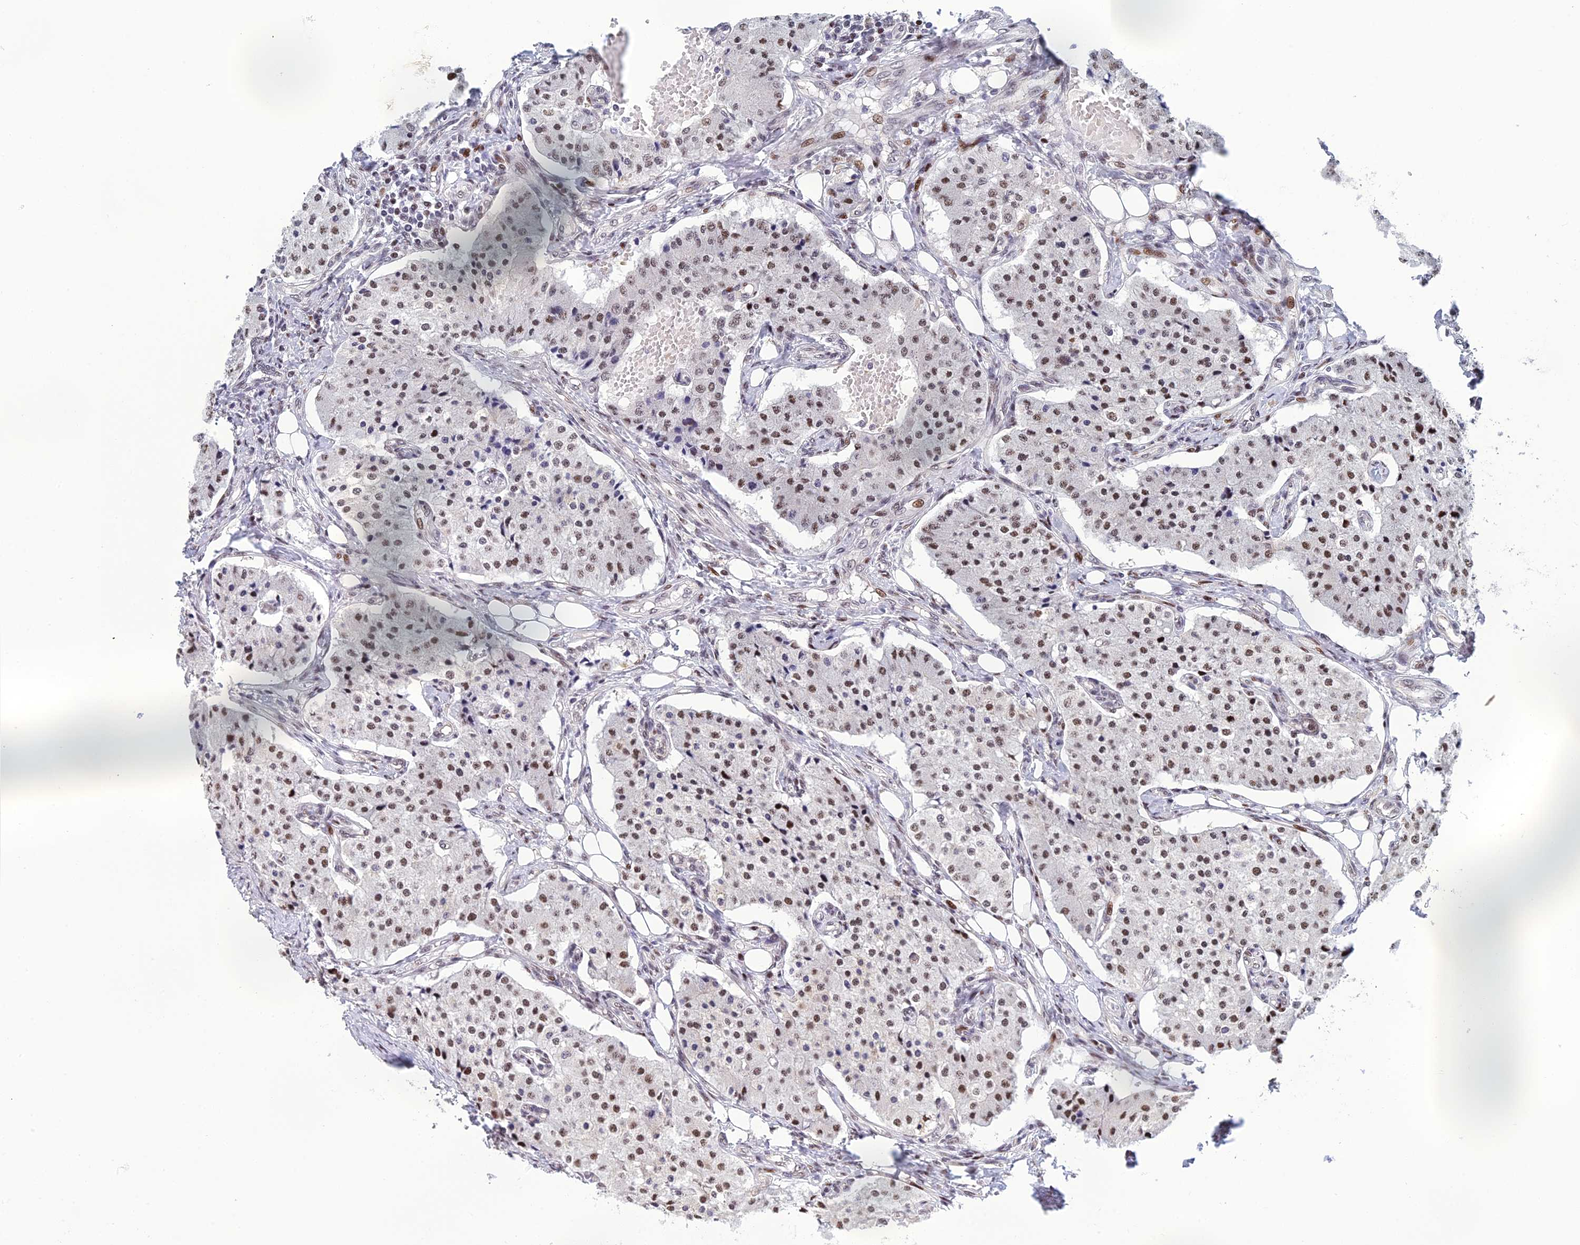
{"staining": {"intensity": "moderate", "quantity": "25%-75%", "location": "nuclear"}, "tissue": "carcinoid", "cell_type": "Tumor cells", "image_type": "cancer", "snomed": [{"axis": "morphology", "description": "Carcinoid, malignant, NOS"}, {"axis": "topography", "description": "Colon"}], "caption": "A high-resolution histopathology image shows IHC staining of carcinoid, which displays moderate nuclear staining in about 25%-75% of tumor cells. The staining was performed using DAB (3,3'-diaminobenzidine) to visualize the protein expression in brown, while the nuclei were stained in blue with hematoxylin (Magnification: 20x).", "gene": "RANBP3", "patient": {"sex": "female", "age": 52}}